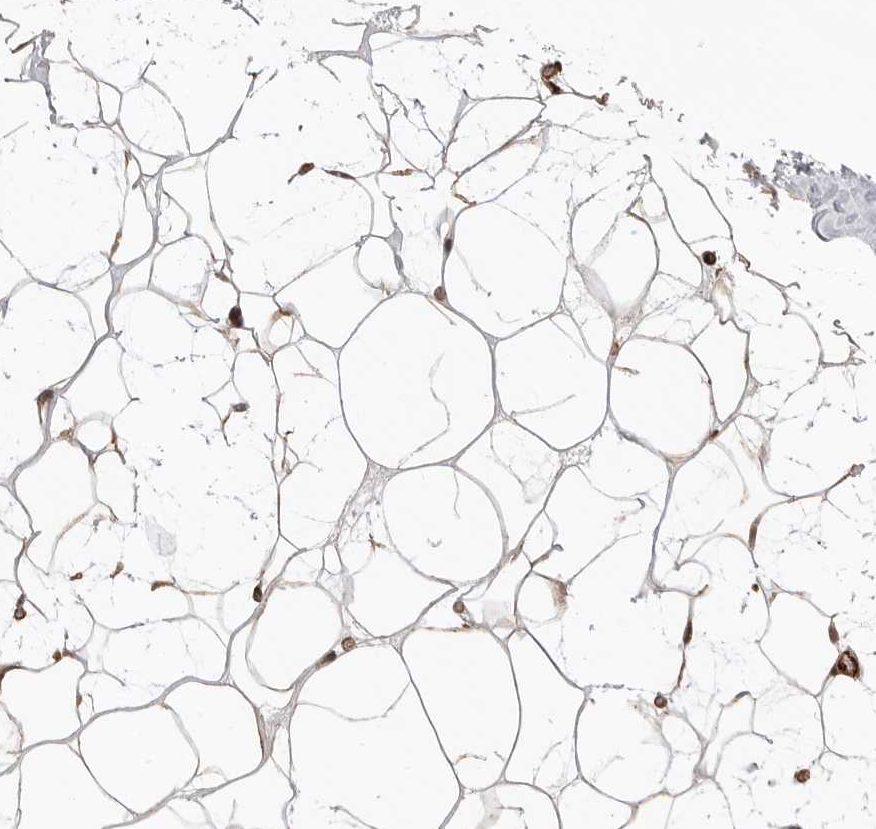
{"staining": {"intensity": "moderate", "quantity": ">75%", "location": "cytoplasmic/membranous"}, "tissue": "adipose tissue", "cell_type": "Adipocytes", "image_type": "normal", "snomed": [{"axis": "morphology", "description": "Normal tissue, NOS"}, {"axis": "morphology", "description": "Fibrosis, NOS"}, {"axis": "topography", "description": "Breast"}, {"axis": "topography", "description": "Adipose tissue"}], "caption": "Protein staining by immunohistochemistry (IHC) reveals moderate cytoplasmic/membranous positivity in about >75% of adipocytes in normal adipose tissue.", "gene": "GPATCH2", "patient": {"sex": "female", "age": 39}}